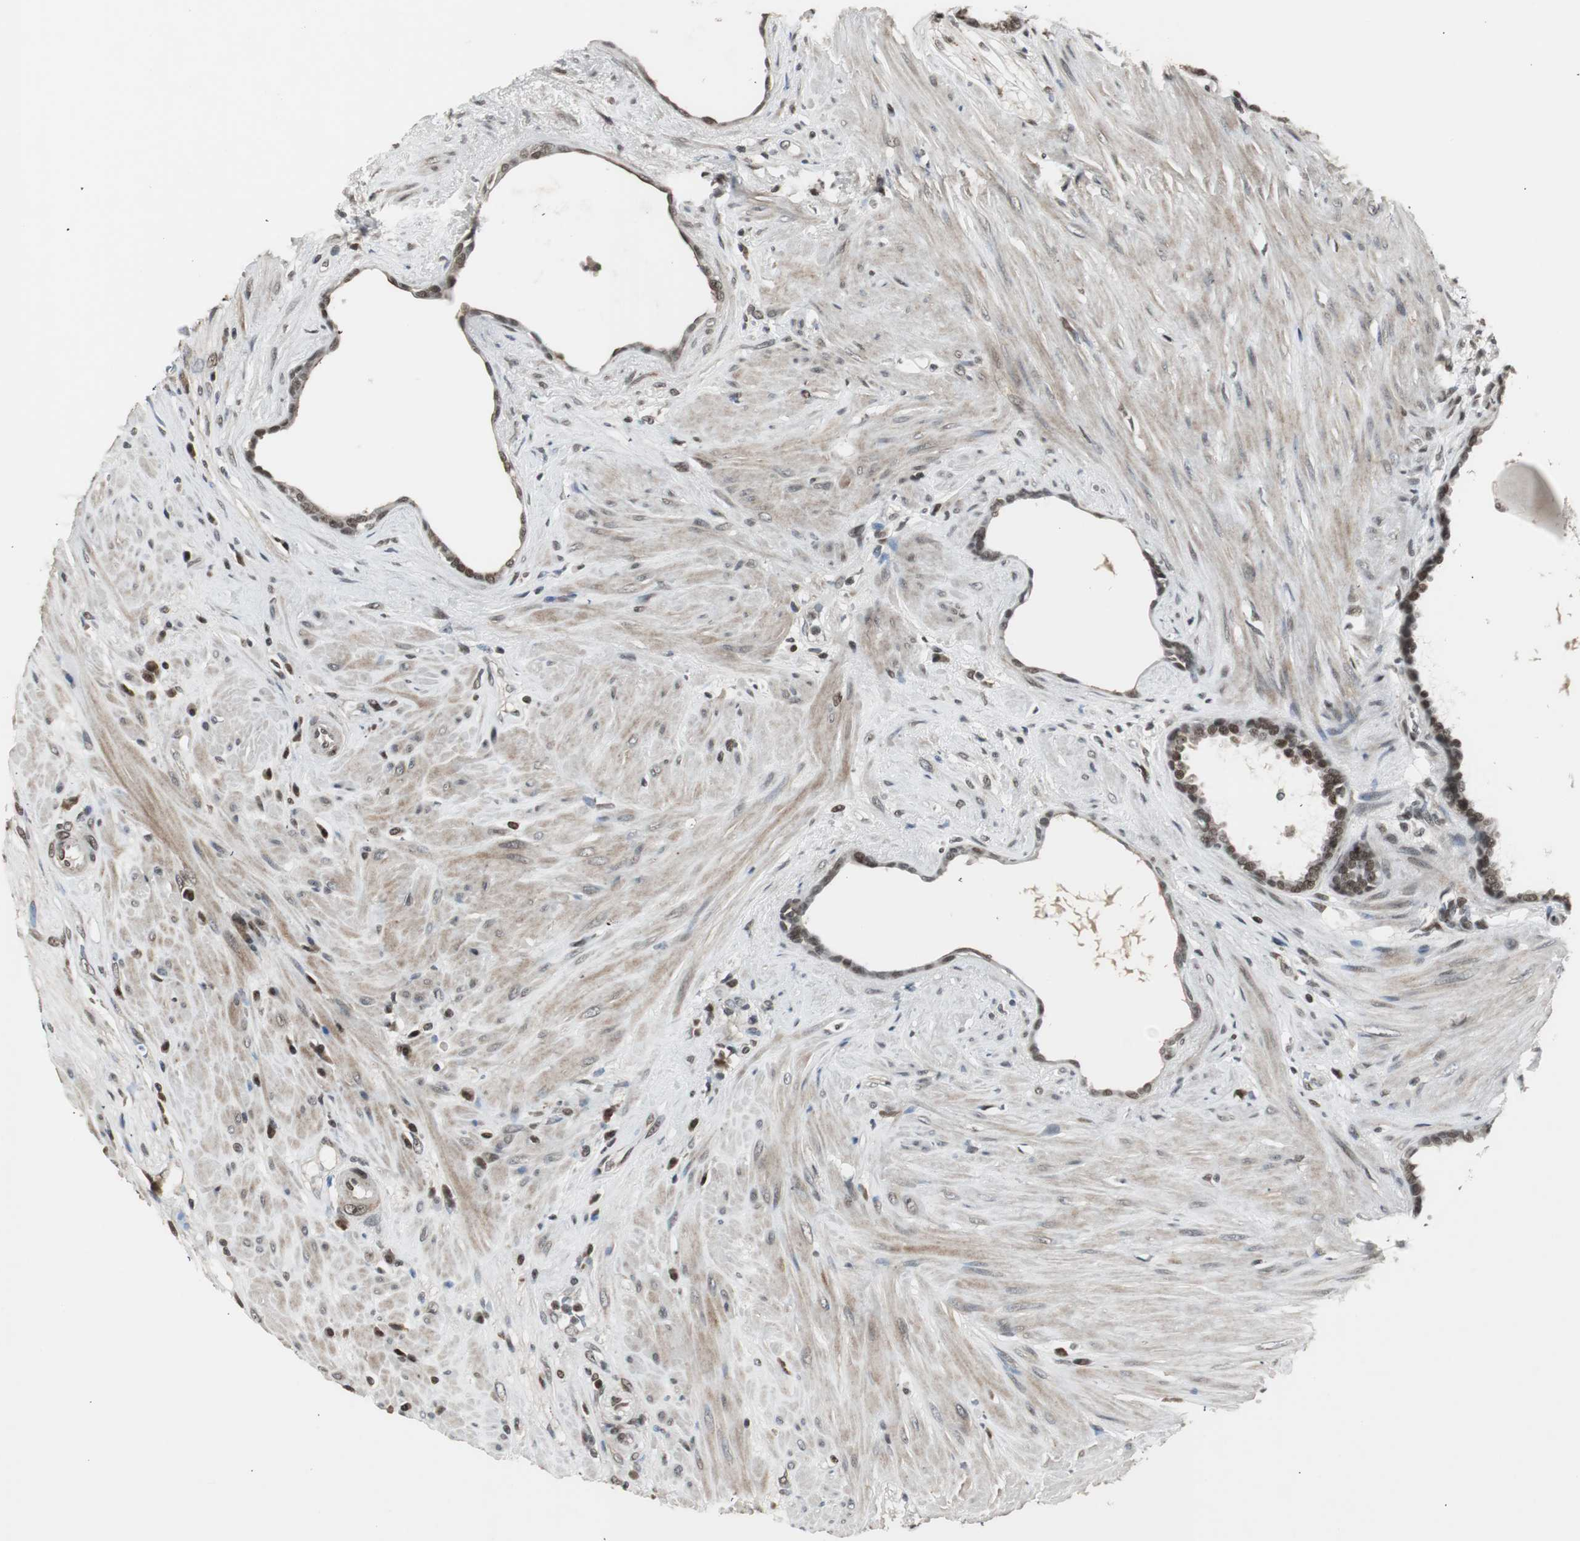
{"staining": {"intensity": "moderate", "quantity": ">75%", "location": "nuclear"}, "tissue": "seminal vesicle", "cell_type": "Glandular cells", "image_type": "normal", "snomed": [{"axis": "morphology", "description": "Normal tissue, NOS"}, {"axis": "topography", "description": "Seminal veicle"}], "caption": "A high-resolution photomicrograph shows immunohistochemistry staining of unremarkable seminal vesicle, which reveals moderate nuclear positivity in approximately >75% of glandular cells.", "gene": "MPG", "patient": {"sex": "male", "age": 61}}